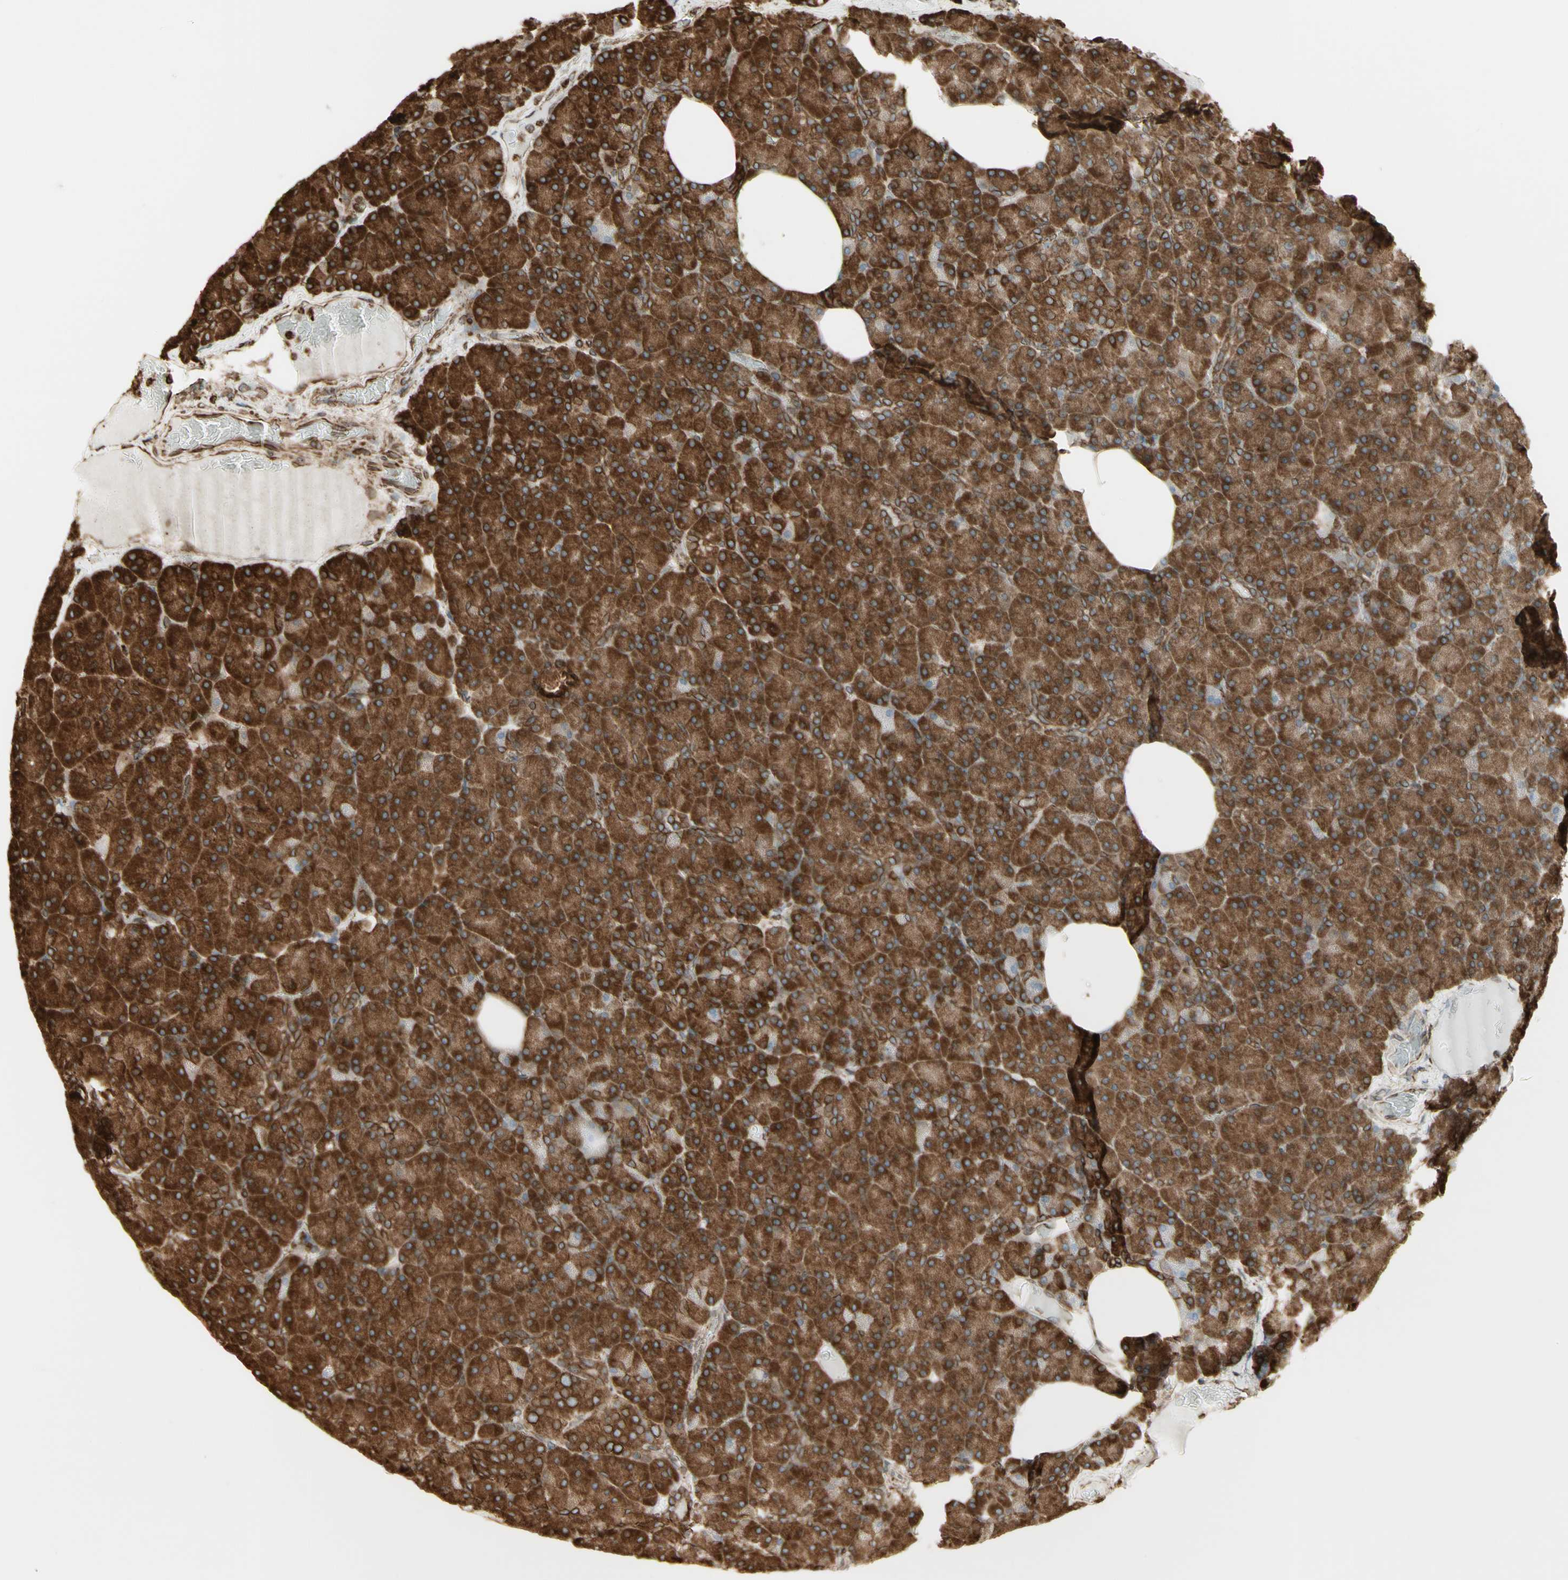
{"staining": {"intensity": "moderate", "quantity": ">75%", "location": "cytoplasmic/membranous"}, "tissue": "pancreas", "cell_type": "Exocrine glandular cells", "image_type": "normal", "snomed": [{"axis": "morphology", "description": "Normal tissue, NOS"}, {"axis": "topography", "description": "Pancreas"}], "caption": "Moderate cytoplasmic/membranous protein positivity is appreciated in approximately >75% of exocrine glandular cells in pancreas.", "gene": "CANX", "patient": {"sex": "female", "age": 35}}